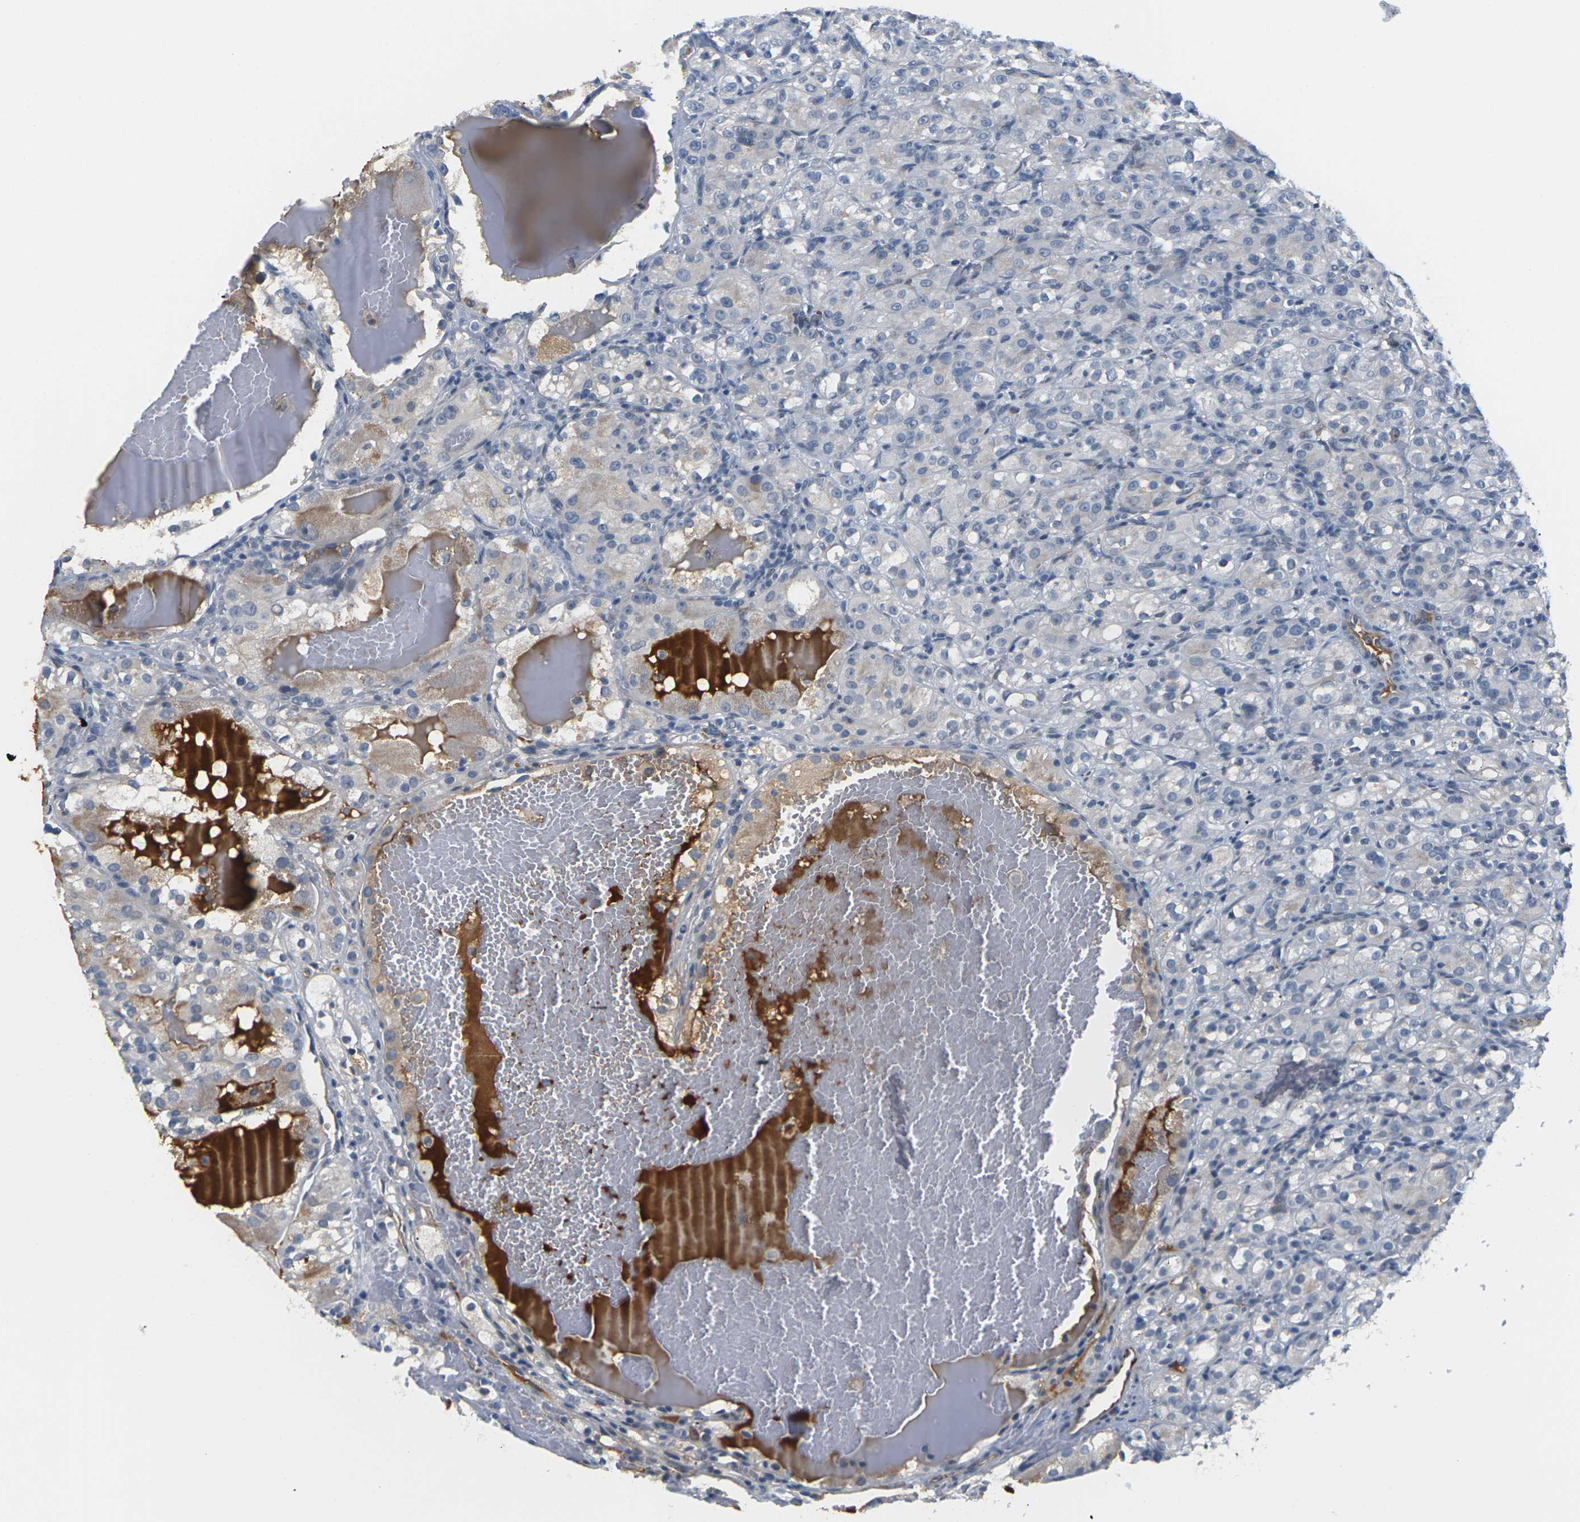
{"staining": {"intensity": "weak", "quantity": "<25%", "location": "cytoplasmic/membranous"}, "tissue": "renal cancer", "cell_type": "Tumor cells", "image_type": "cancer", "snomed": [{"axis": "morphology", "description": "Normal tissue, NOS"}, {"axis": "morphology", "description": "Adenocarcinoma, NOS"}, {"axis": "topography", "description": "Kidney"}], "caption": "This histopathology image is of adenocarcinoma (renal) stained with immunohistochemistry (IHC) to label a protein in brown with the nuclei are counter-stained blue. There is no expression in tumor cells. (Immunohistochemistry (ihc), brightfield microscopy, high magnification).", "gene": "PKP2", "patient": {"sex": "male", "age": 61}}